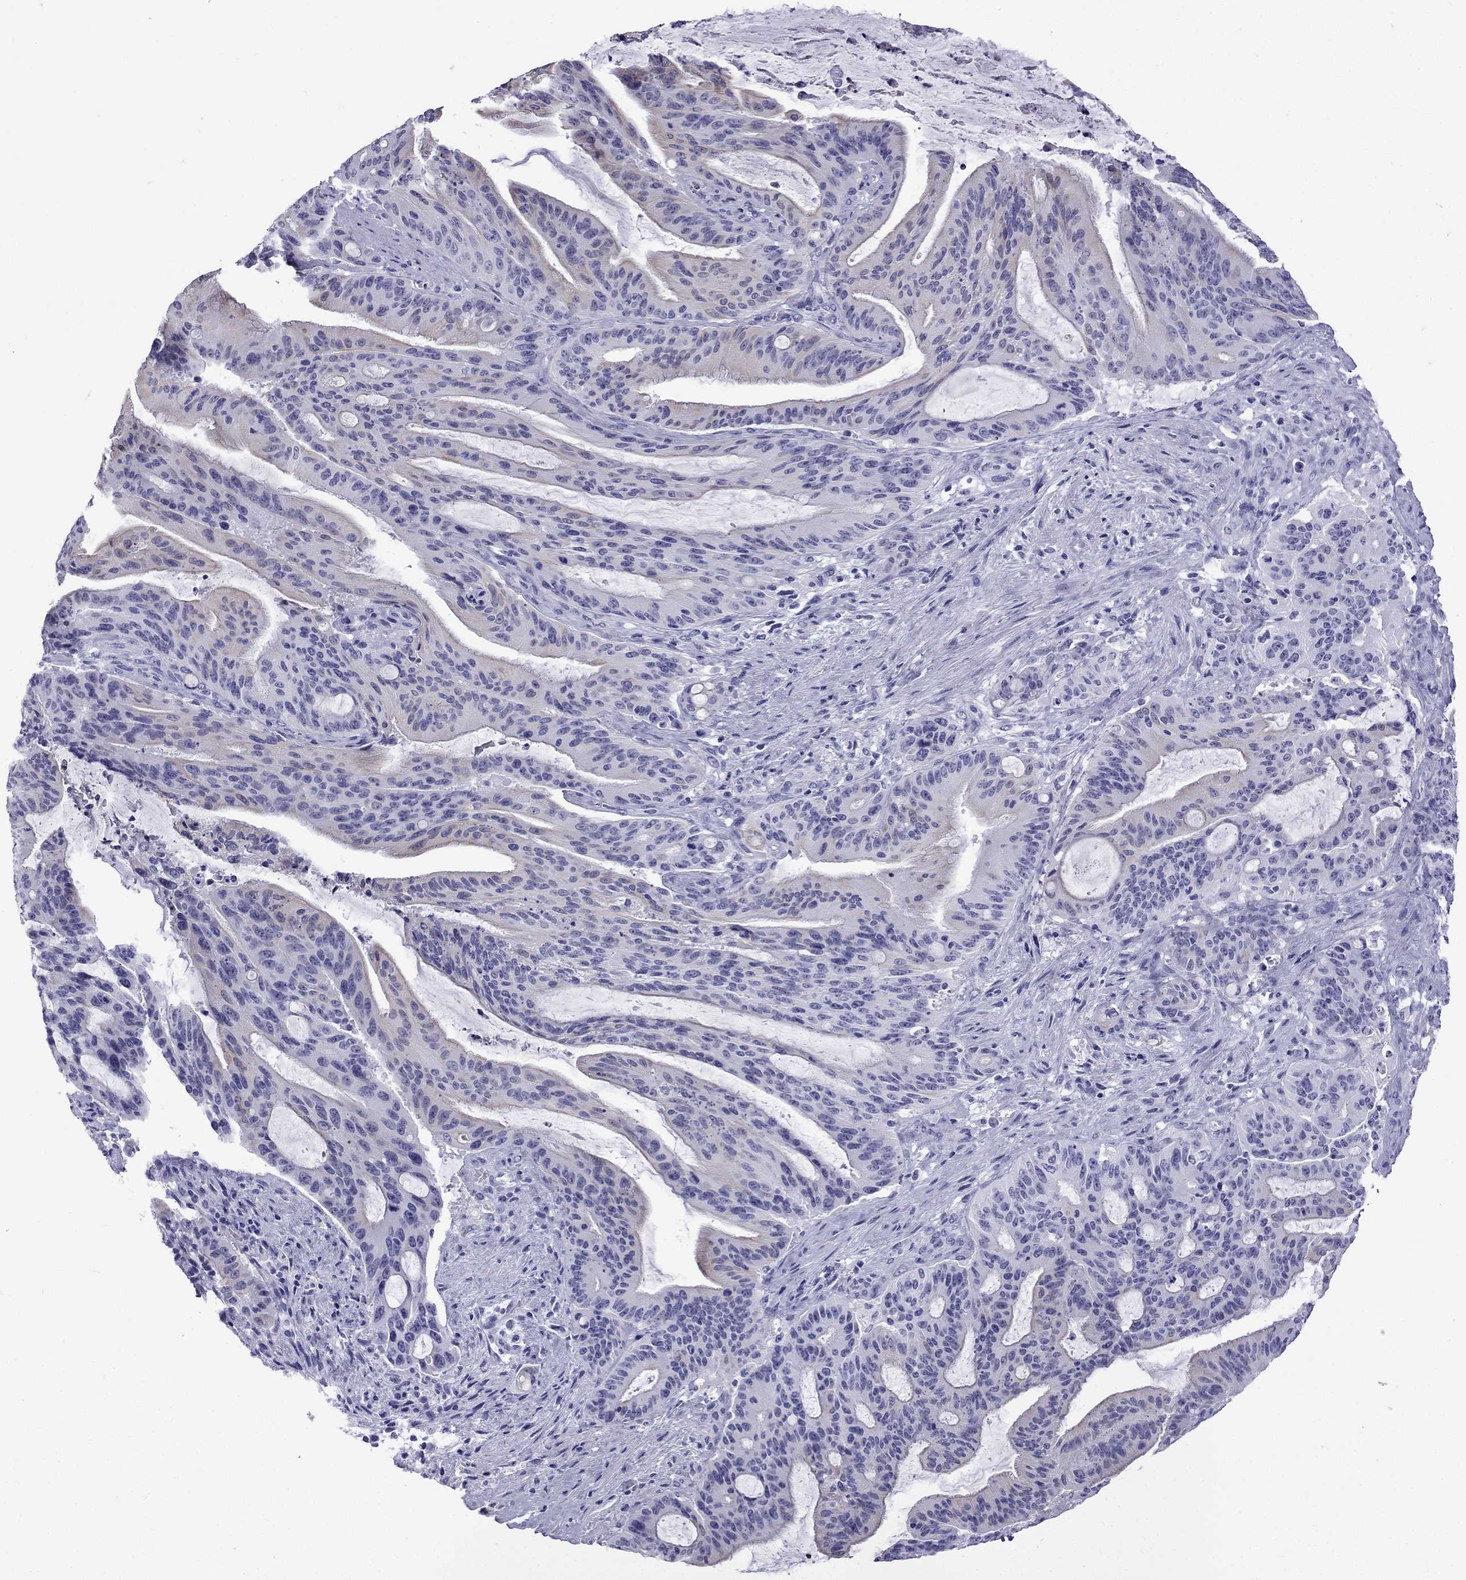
{"staining": {"intensity": "negative", "quantity": "none", "location": "none"}, "tissue": "liver cancer", "cell_type": "Tumor cells", "image_type": "cancer", "snomed": [{"axis": "morphology", "description": "Cholangiocarcinoma"}, {"axis": "topography", "description": "Liver"}], "caption": "Immunohistochemistry image of neoplastic tissue: liver cancer (cholangiocarcinoma) stained with DAB exhibits no significant protein positivity in tumor cells.", "gene": "GJA8", "patient": {"sex": "female", "age": 73}}